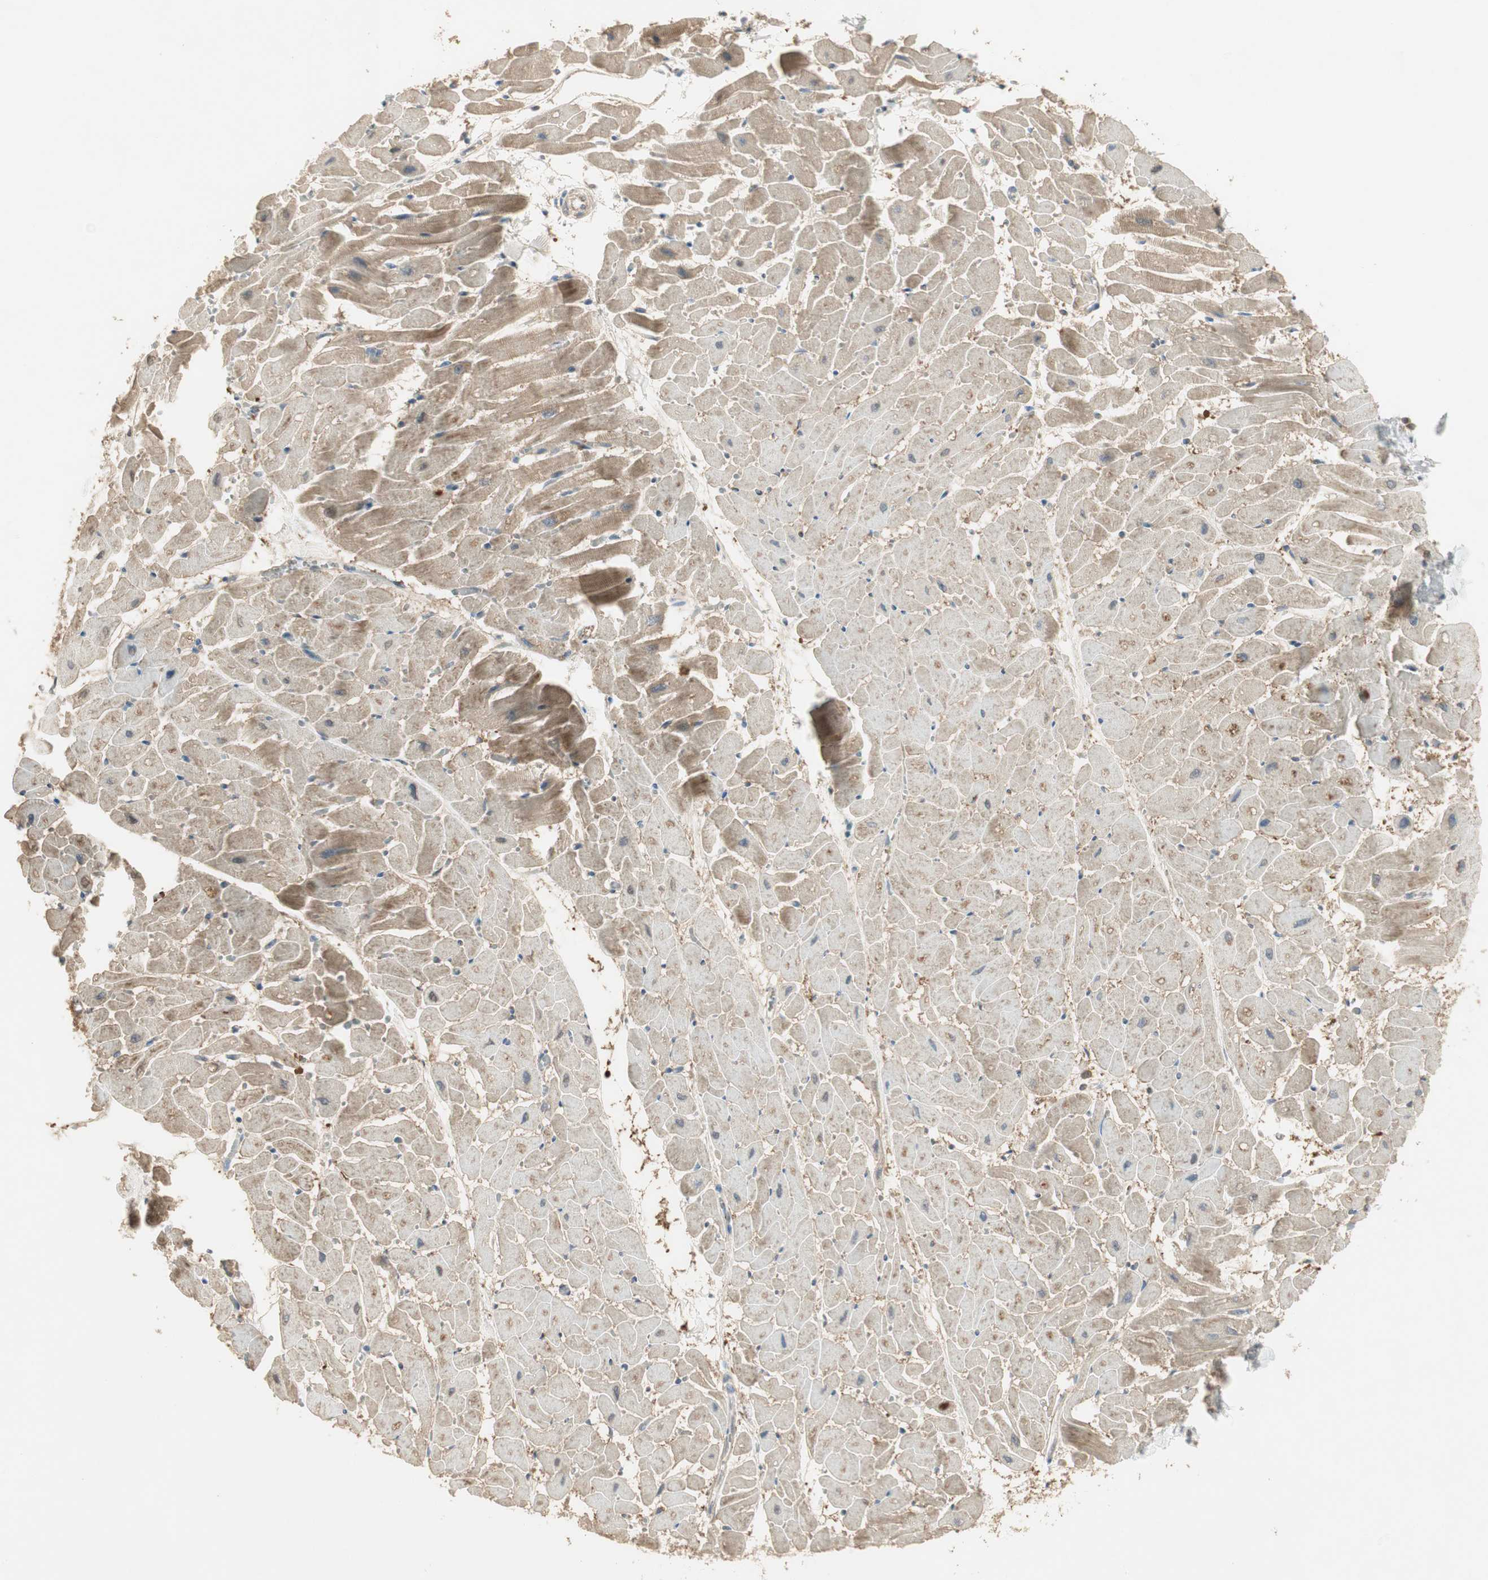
{"staining": {"intensity": "moderate", "quantity": "25%-75%", "location": "cytoplasmic/membranous"}, "tissue": "heart muscle", "cell_type": "Cardiomyocytes", "image_type": "normal", "snomed": [{"axis": "morphology", "description": "Normal tissue, NOS"}, {"axis": "topography", "description": "Heart"}], "caption": "The micrograph demonstrates a brown stain indicating the presence of a protein in the cytoplasmic/membranous of cardiomyocytes in heart muscle. Immunohistochemistry (ihc) stains the protein of interest in brown and the nuclei are stained blue.", "gene": "USP2", "patient": {"sex": "female", "age": 19}}